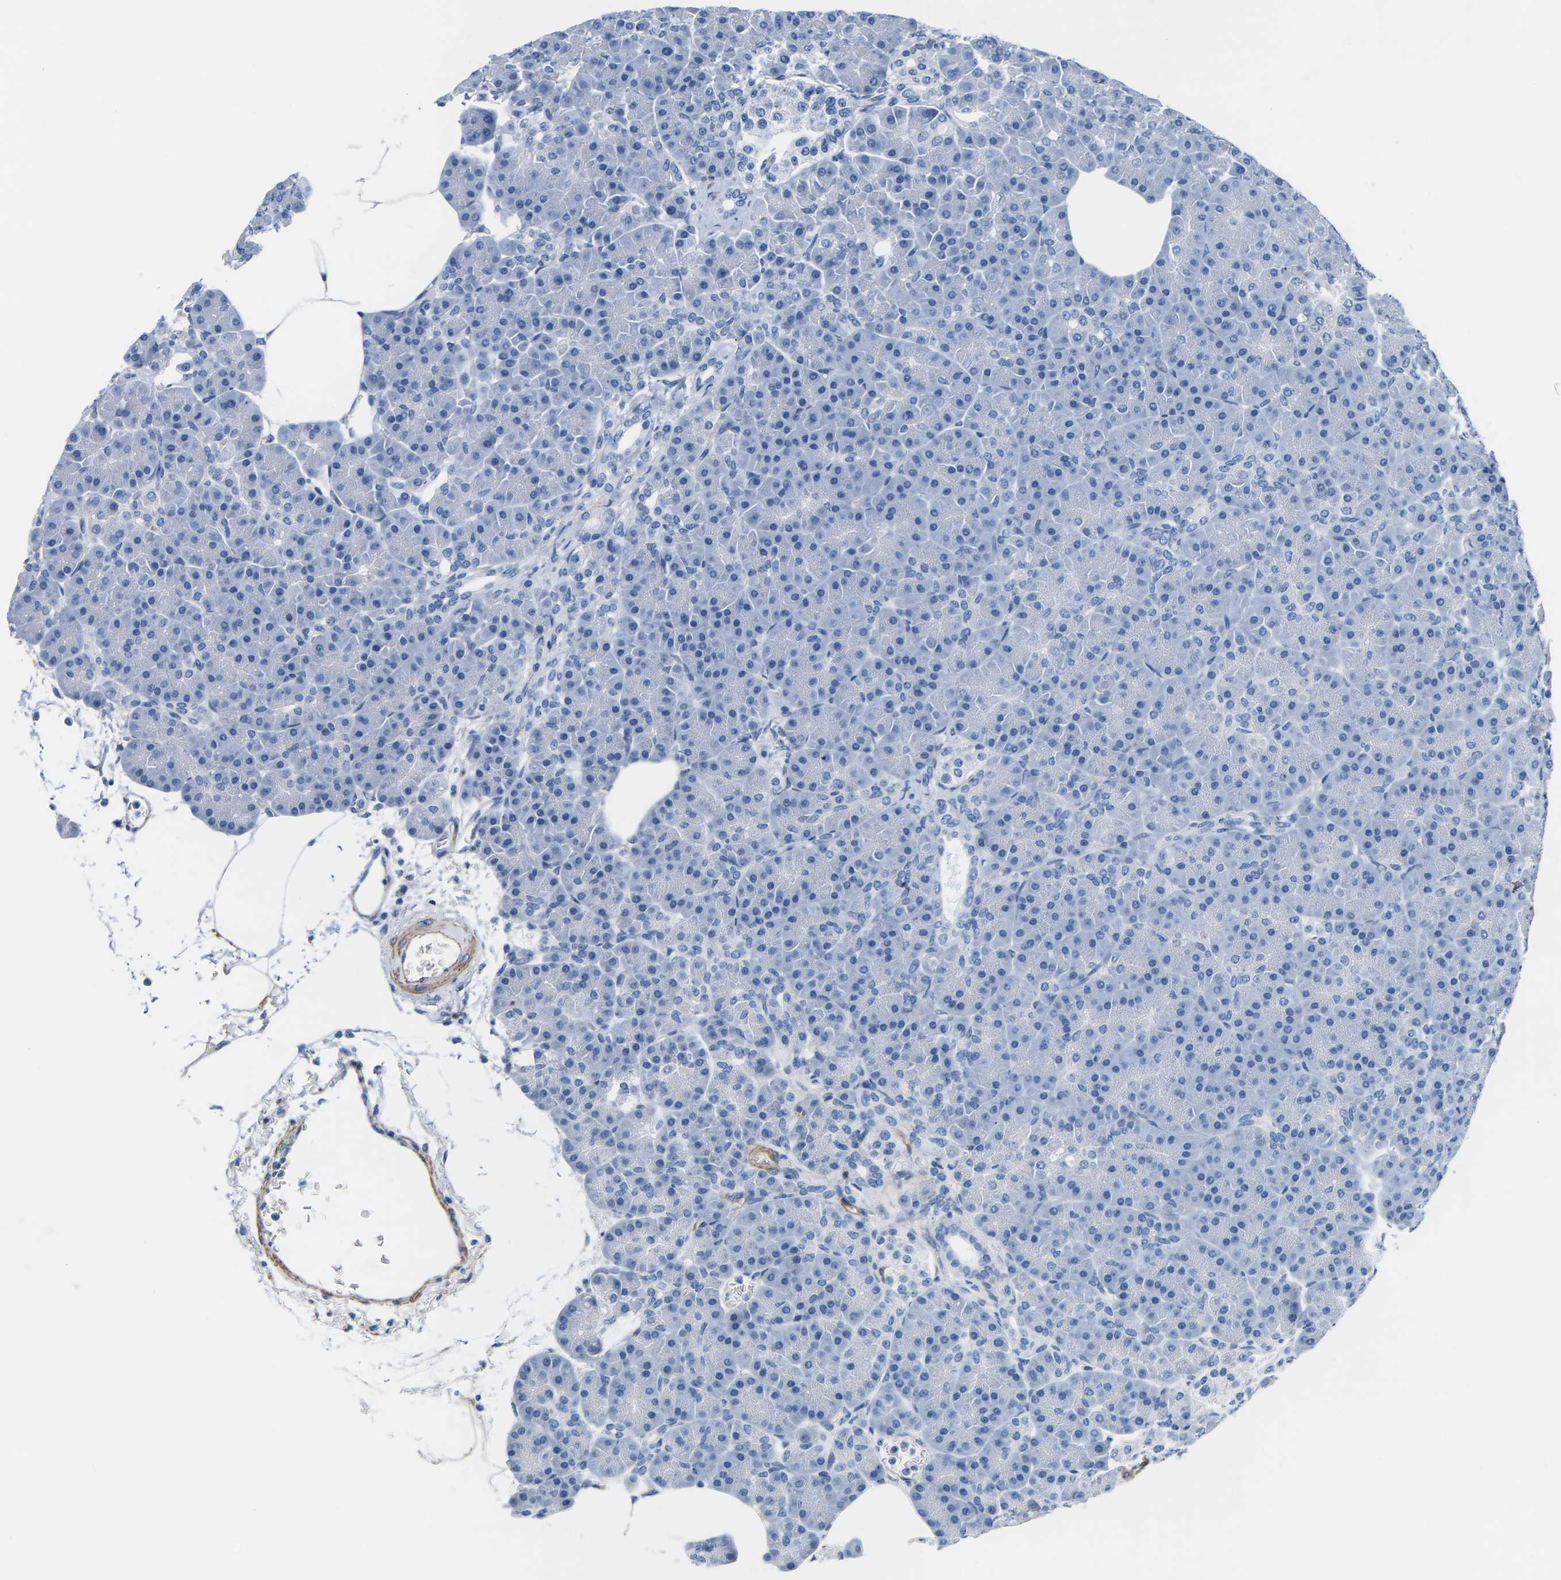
{"staining": {"intensity": "negative", "quantity": "none", "location": "none"}, "tissue": "pancreas", "cell_type": "Exocrine glandular cells", "image_type": "normal", "snomed": [{"axis": "morphology", "description": "Normal tissue, NOS"}, {"axis": "topography", "description": "Pancreas"}], "caption": "The photomicrograph demonstrates no staining of exocrine glandular cells in normal pancreas. Brightfield microscopy of immunohistochemistry stained with DAB (brown) and hematoxylin (blue), captured at high magnification.", "gene": "SLC45A3", "patient": {"sex": "female", "age": 70}}